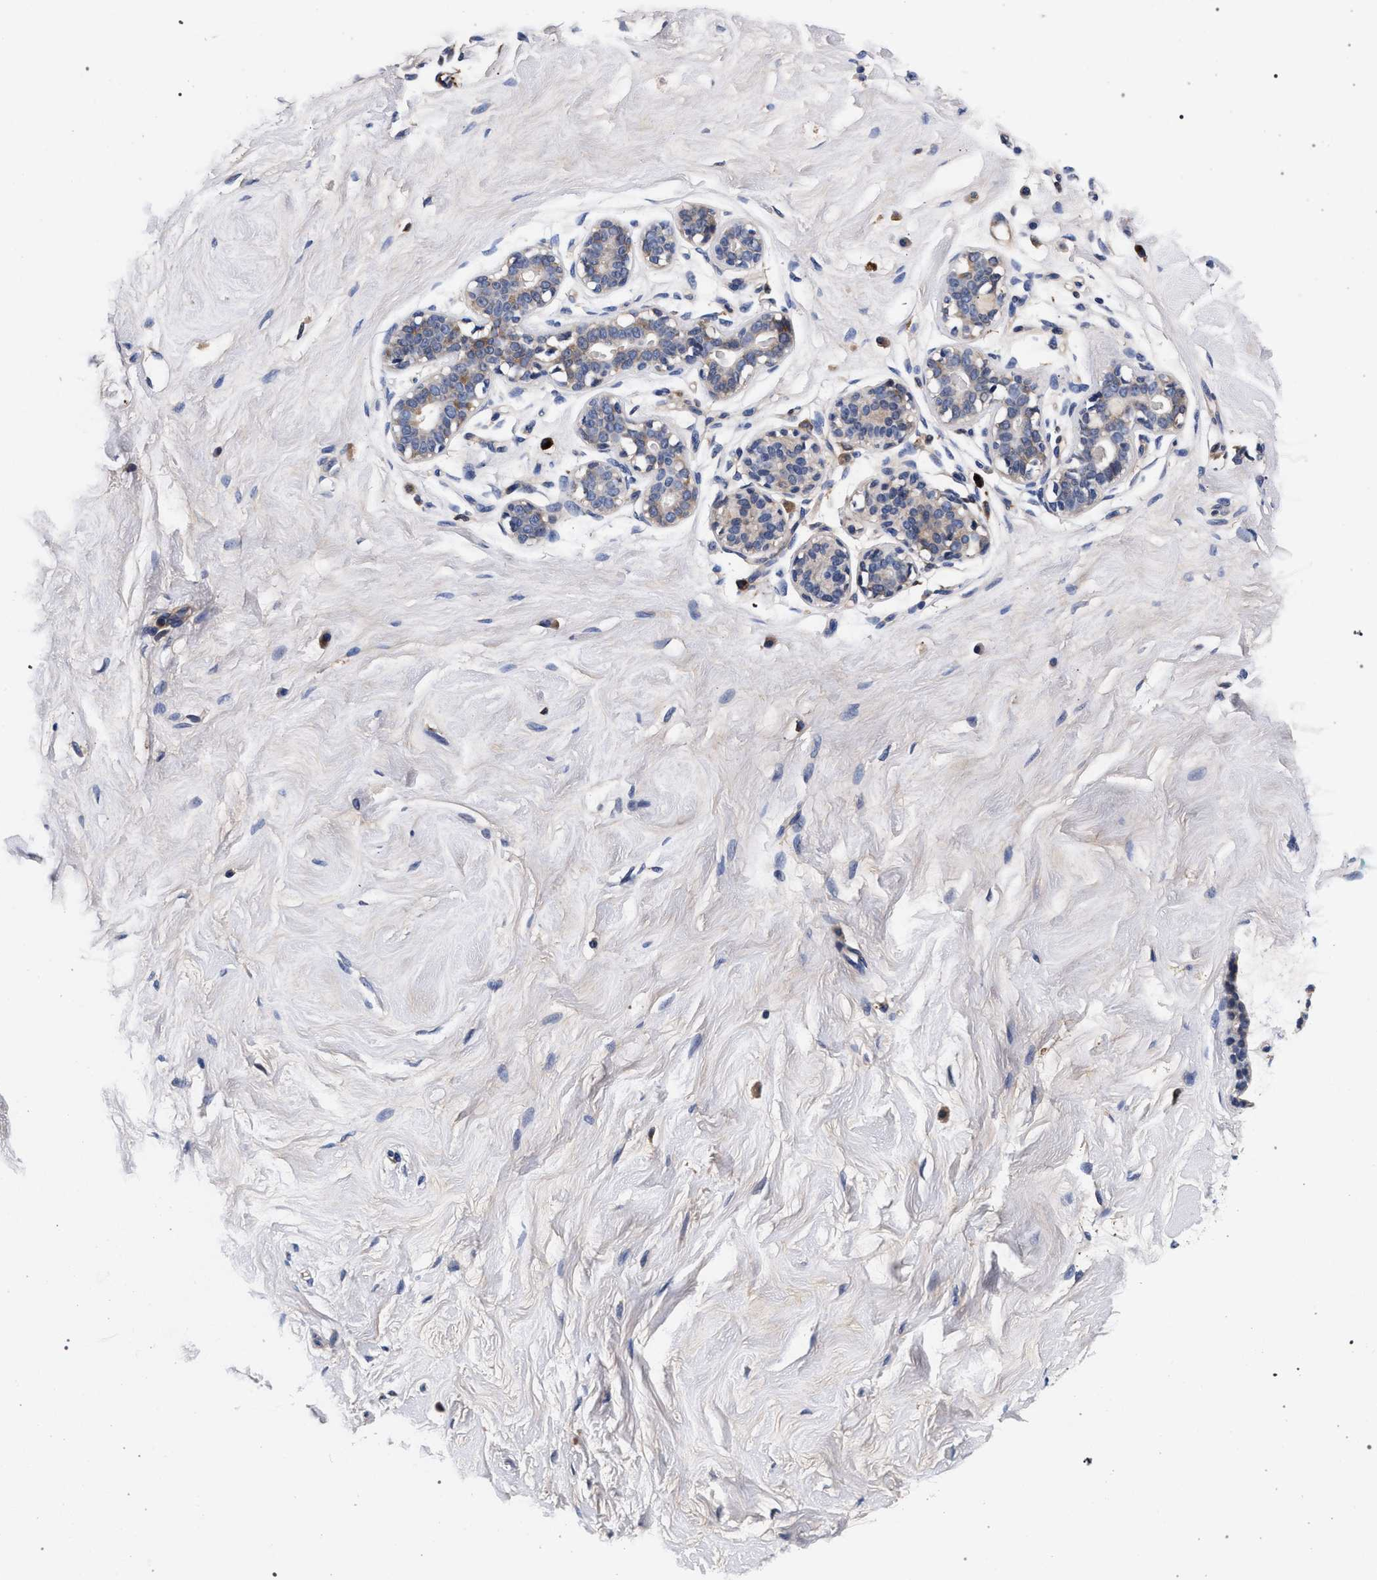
{"staining": {"intensity": "negative", "quantity": "none", "location": "none"}, "tissue": "breast", "cell_type": "Adipocytes", "image_type": "normal", "snomed": [{"axis": "morphology", "description": "Normal tissue, NOS"}, {"axis": "topography", "description": "Breast"}], "caption": "Immunohistochemical staining of normal human breast displays no significant expression in adipocytes.", "gene": "ACOX1", "patient": {"sex": "female", "age": 23}}